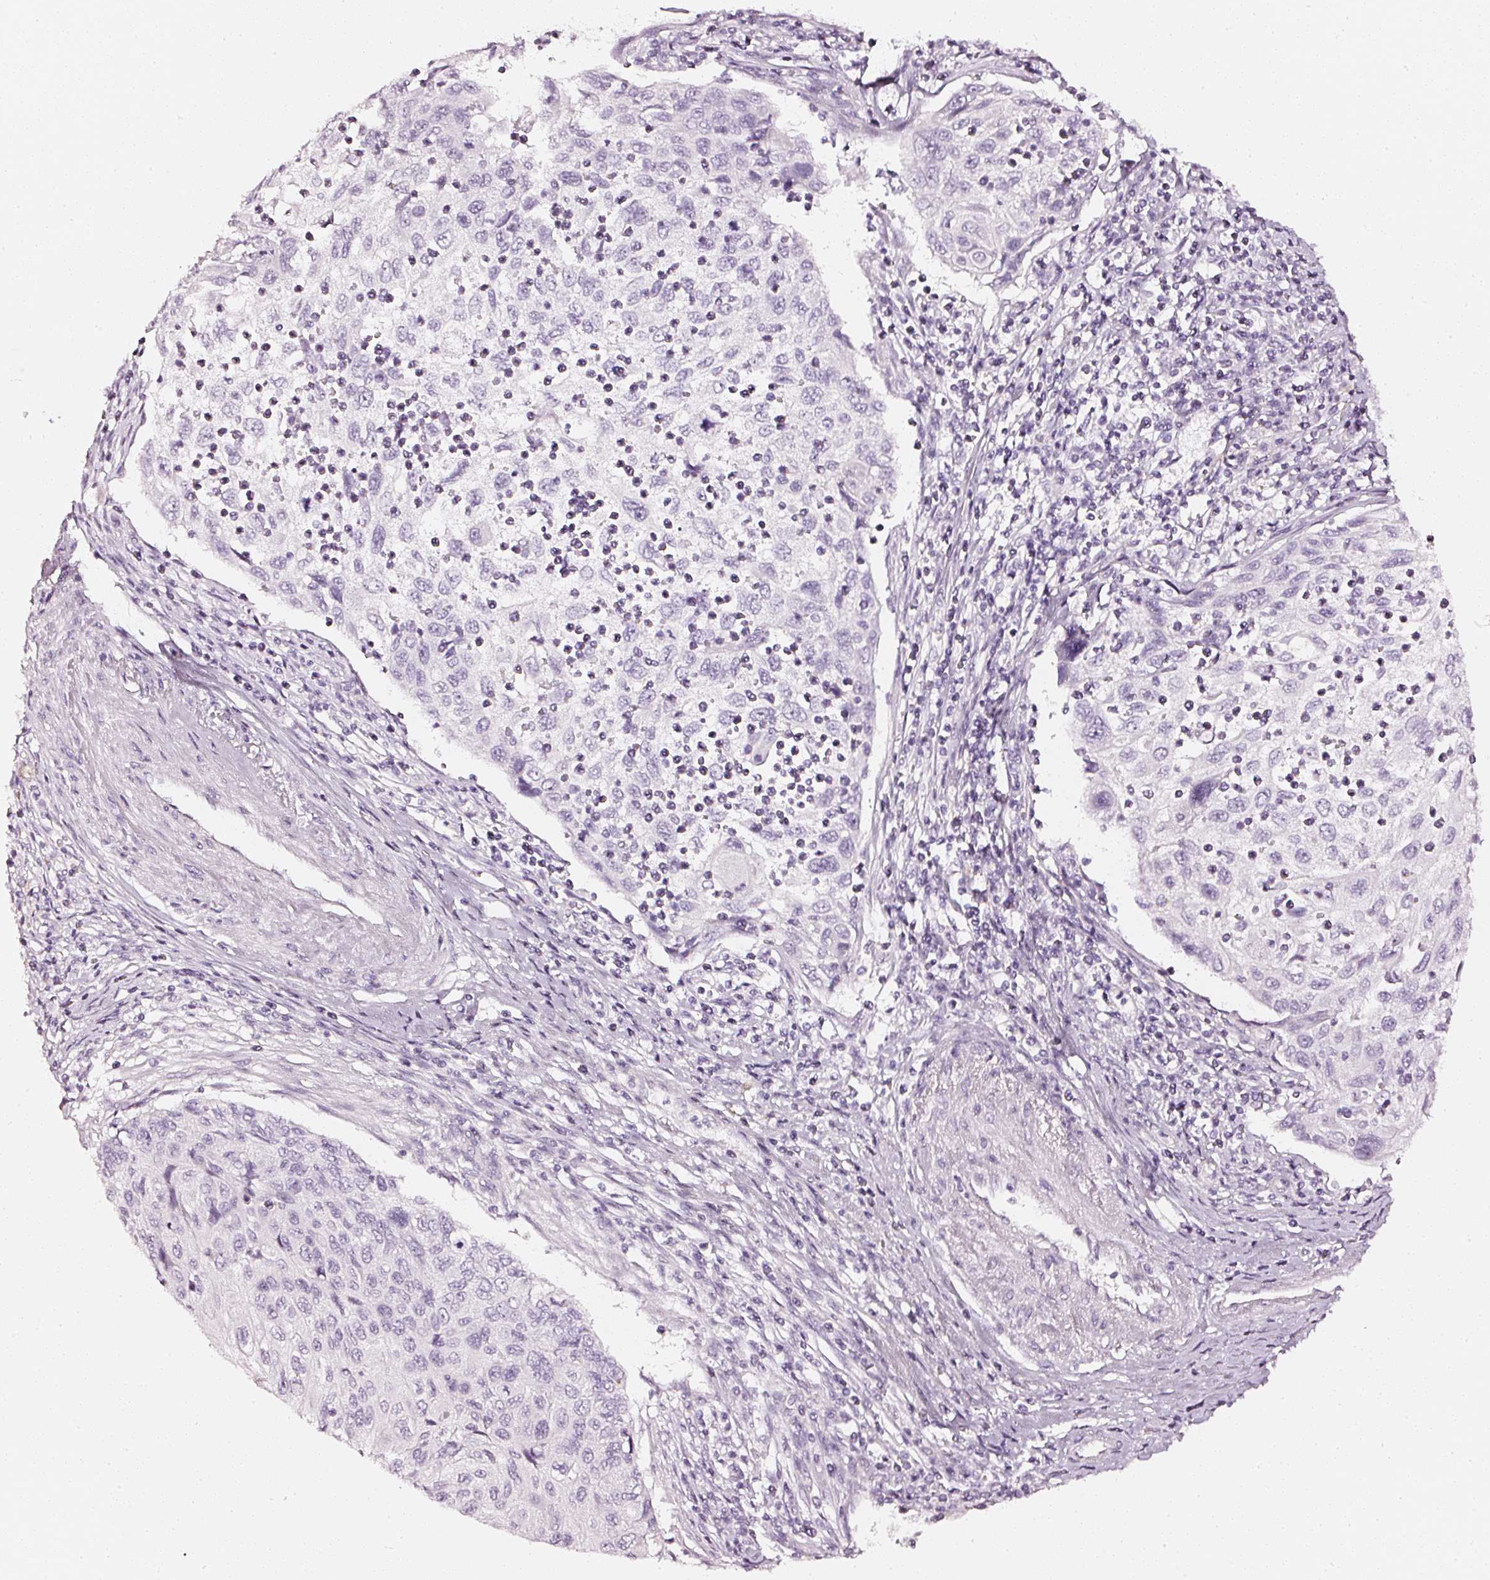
{"staining": {"intensity": "negative", "quantity": "none", "location": "none"}, "tissue": "cervical cancer", "cell_type": "Tumor cells", "image_type": "cancer", "snomed": [{"axis": "morphology", "description": "Squamous cell carcinoma, NOS"}, {"axis": "topography", "description": "Cervix"}], "caption": "This is an IHC micrograph of human squamous cell carcinoma (cervical). There is no staining in tumor cells.", "gene": "CNP", "patient": {"sex": "female", "age": 70}}